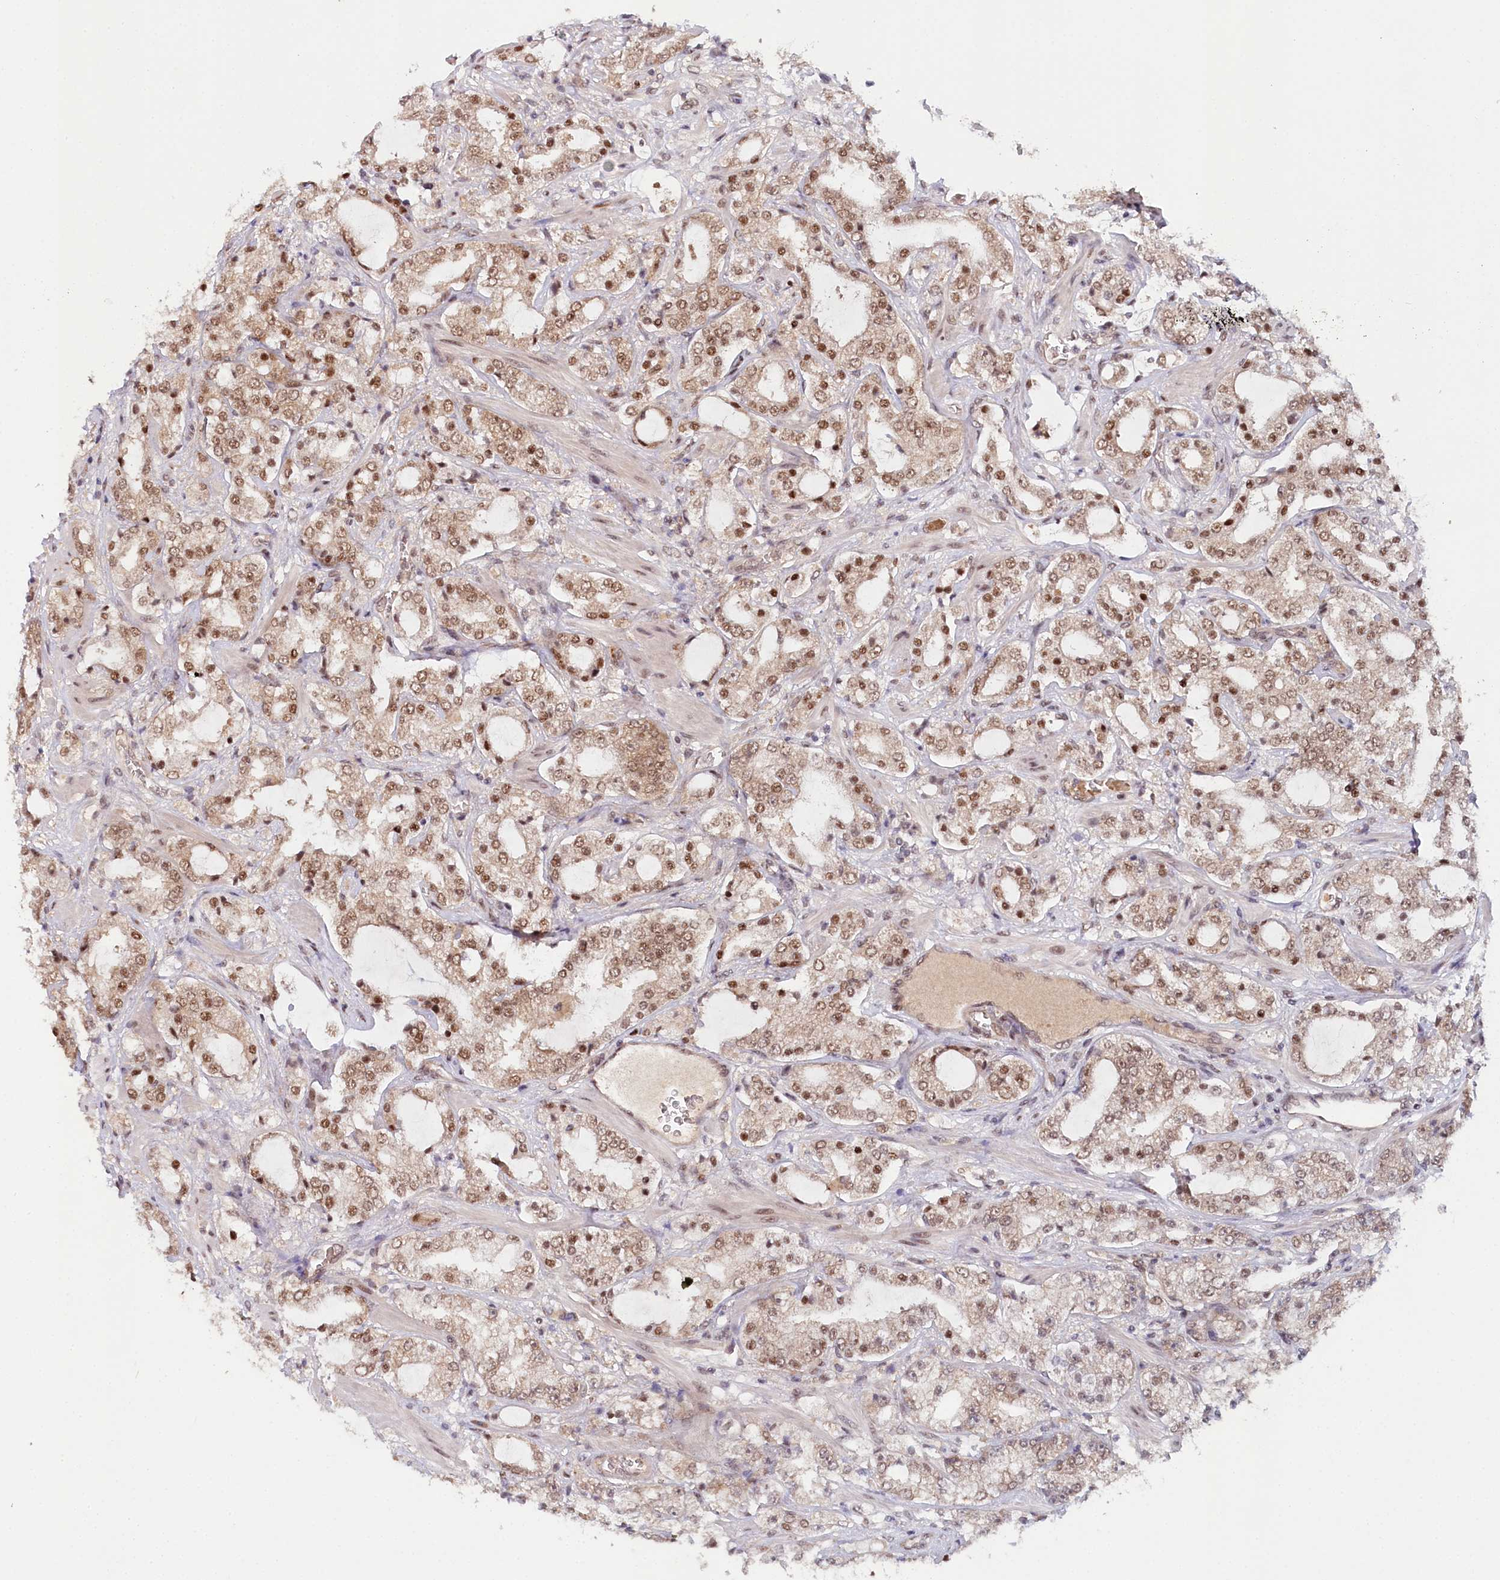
{"staining": {"intensity": "moderate", "quantity": "25%-75%", "location": "nuclear"}, "tissue": "prostate cancer", "cell_type": "Tumor cells", "image_type": "cancer", "snomed": [{"axis": "morphology", "description": "Adenocarcinoma, High grade"}, {"axis": "topography", "description": "Prostate"}], "caption": "Tumor cells reveal moderate nuclear expression in approximately 25%-75% of cells in prostate cancer. (DAB IHC, brown staining for protein, blue staining for nuclei).", "gene": "CCDC65", "patient": {"sex": "male", "age": 64}}